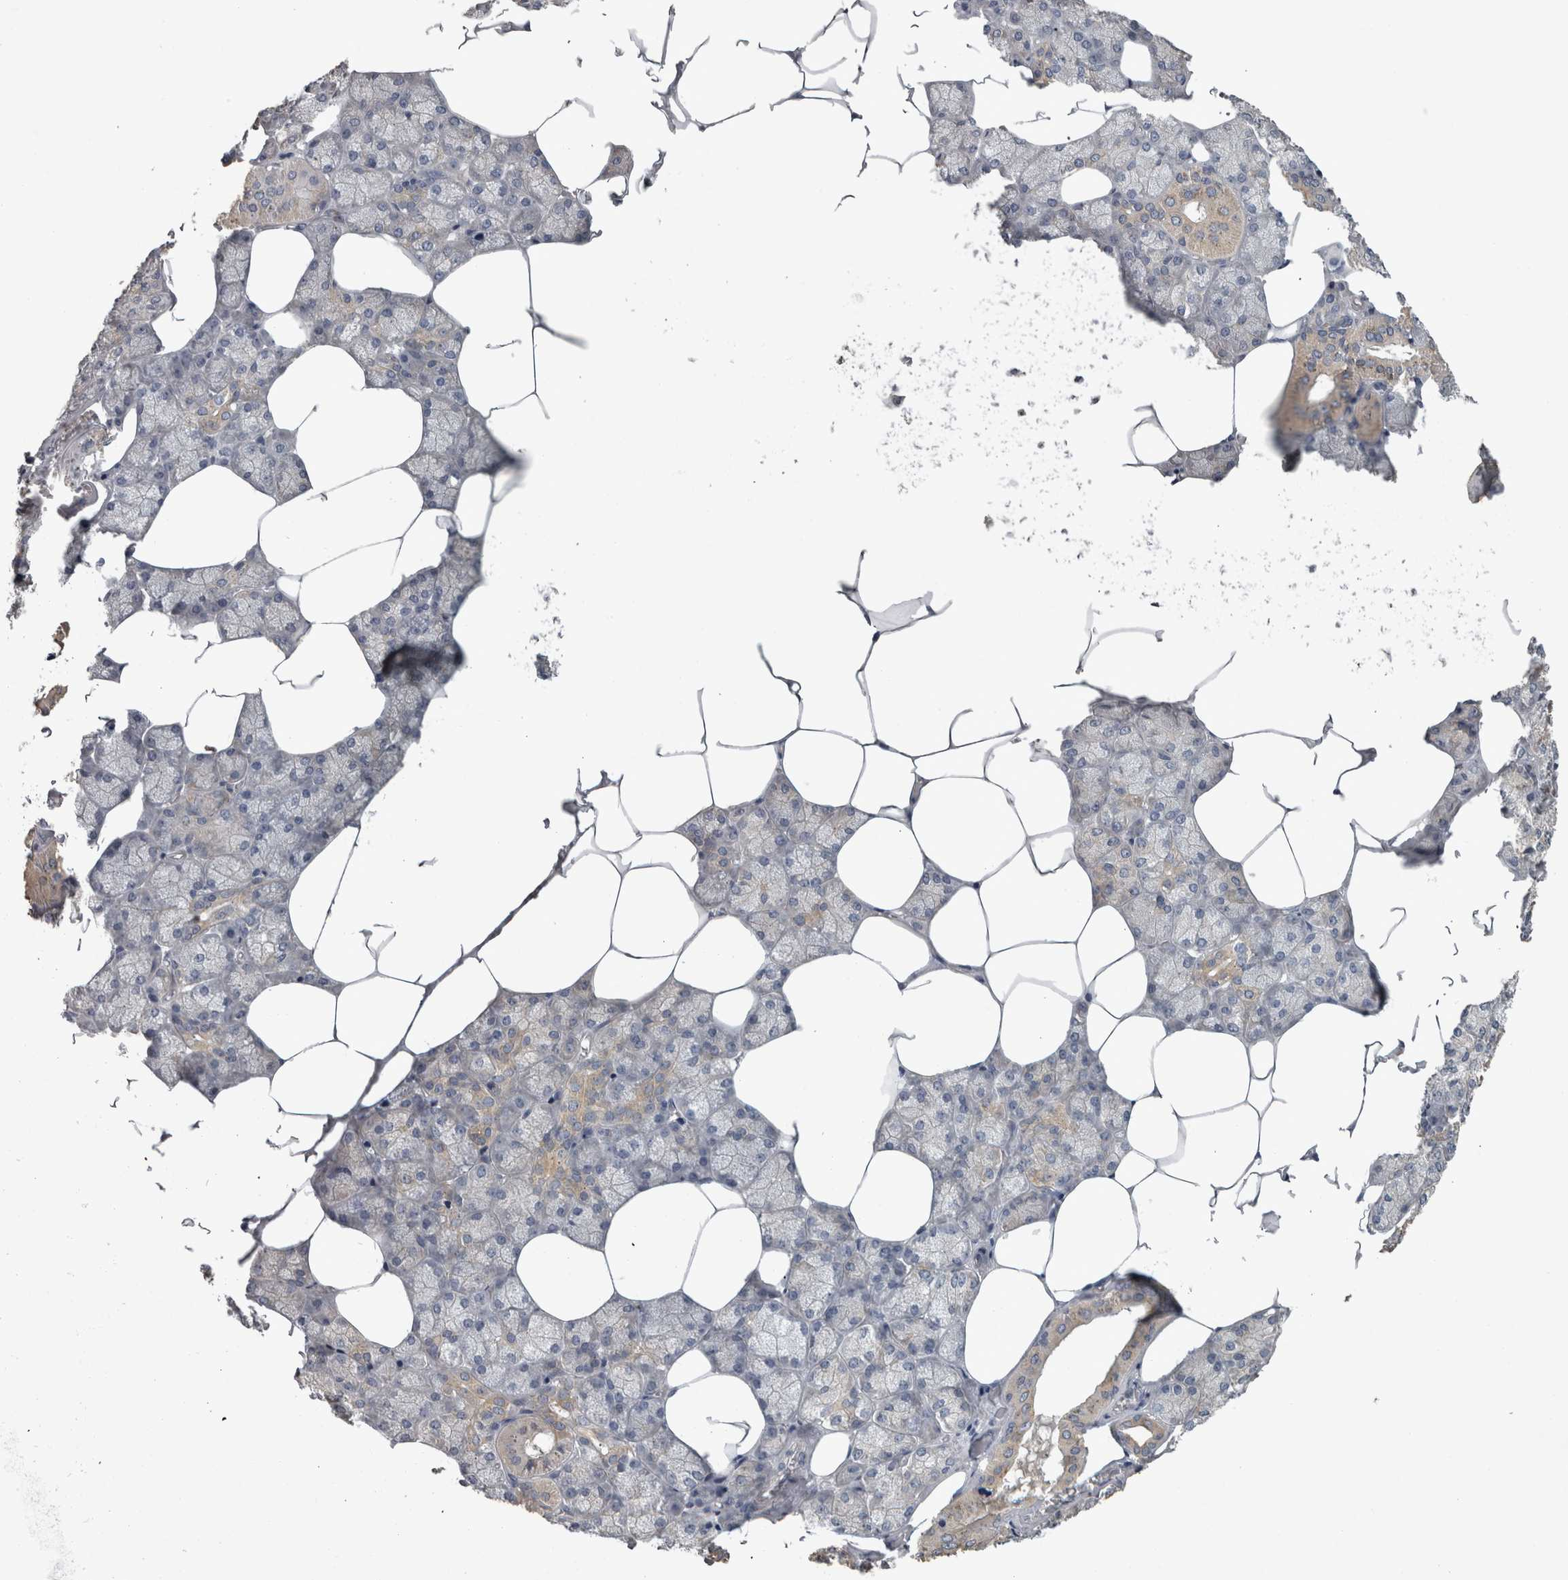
{"staining": {"intensity": "moderate", "quantity": "<25%", "location": "cytoplasmic/membranous"}, "tissue": "salivary gland", "cell_type": "Glandular cells", "image_type": "normal", "snomed": [{"axis": "morphology", "description": "Normal tissue, NOS"}, {"axis": "topography", "description": "Salivary gland"}], "caption": "Protein expression by immunohistochemistry (IHC) demonstrates moderate cytoplasmic/membranous staining in approximately <25% of glandular cells in unremarkable salivary gland.", "gene": "EFEMP2", "patient": {"sex": "male", "age": 62}}